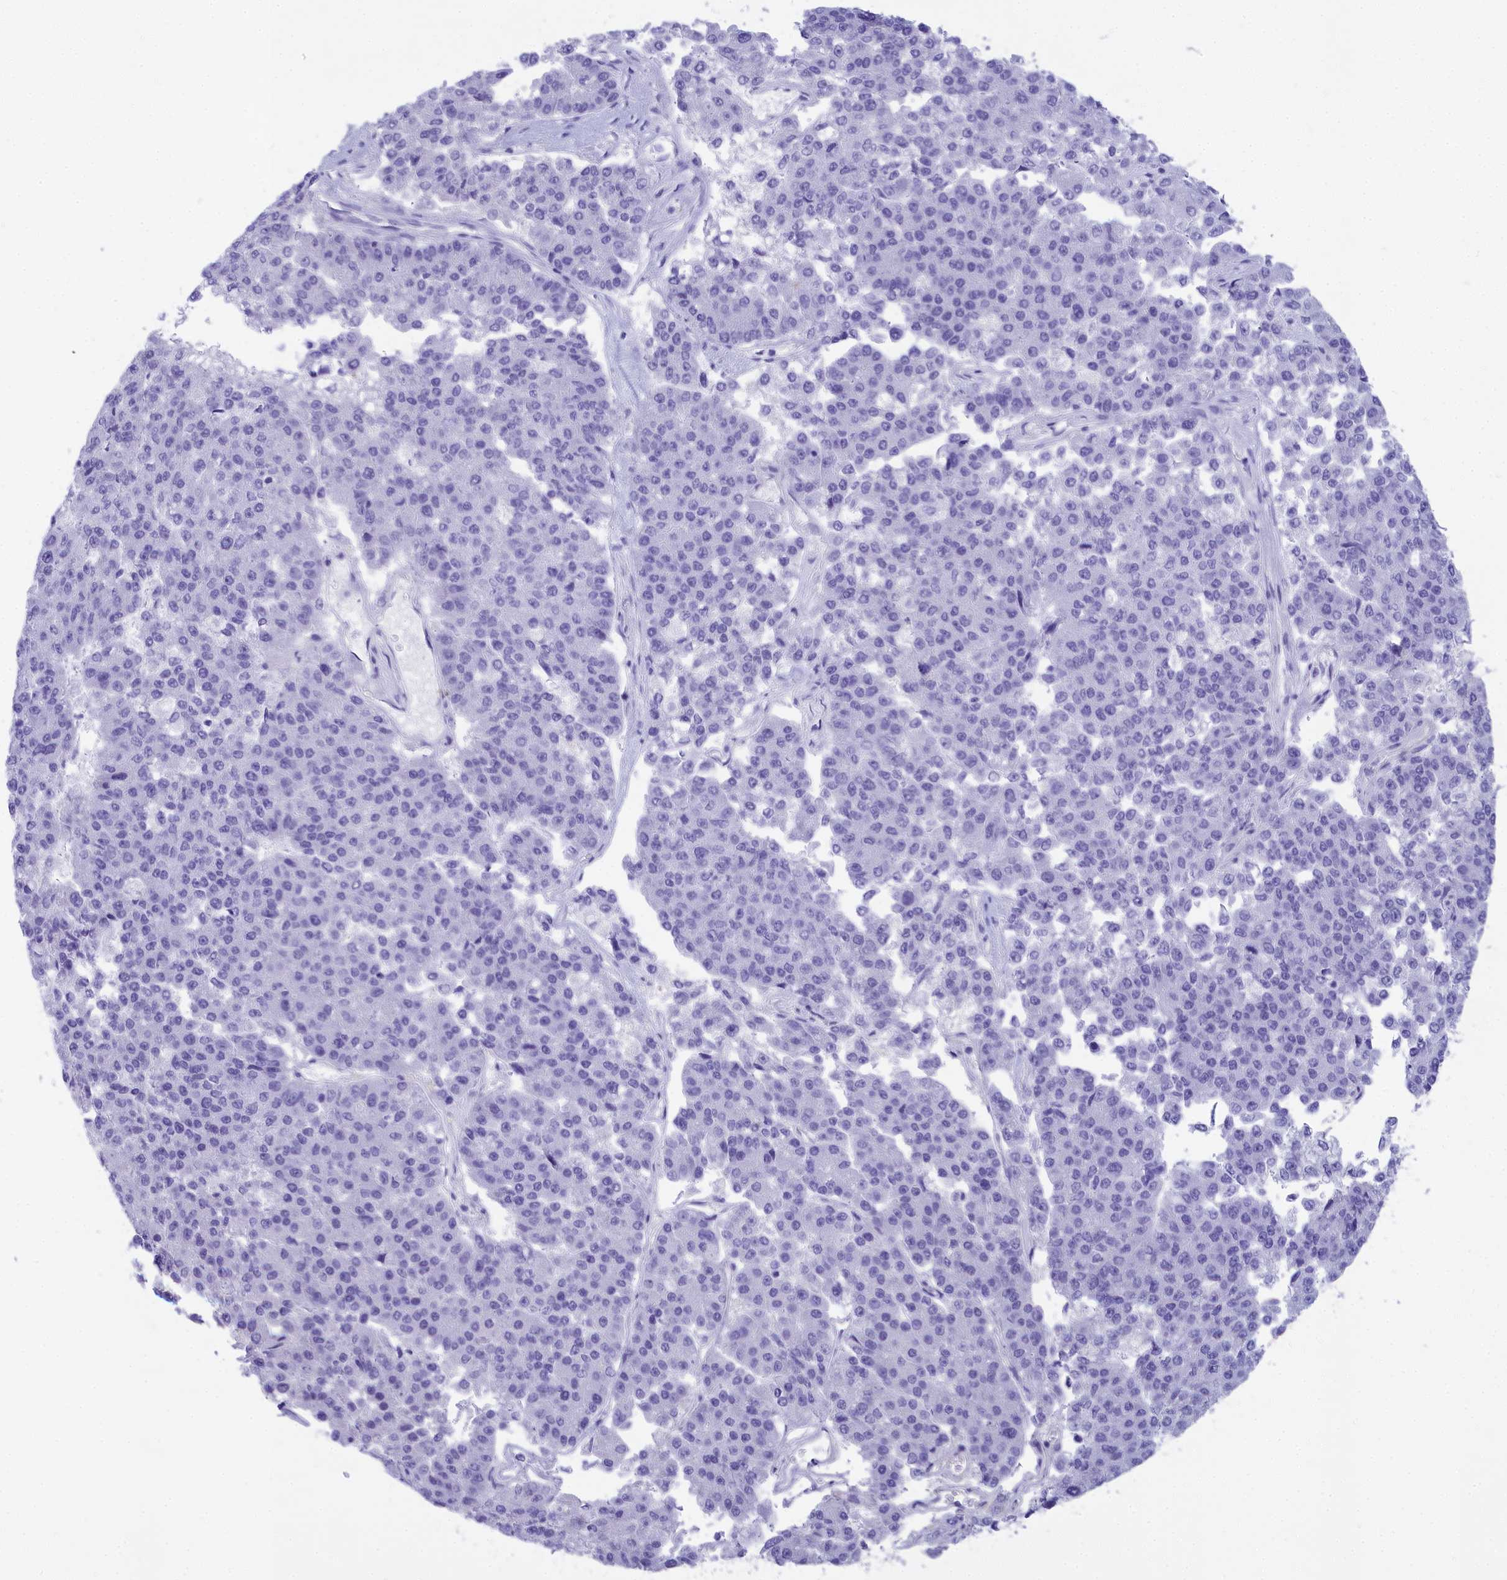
{"staining": {"intensity": "negative", "quantity": "none", "location": "none"}, "tissue": "pancreatic cancer", "cell_type": "Tumor cells", "image_type": "cancer", "snomed": [{"axis": "morphology", "description": "Adenocarcinoma, NOS"}, {"axis": "topography", "description": "Pancreas"}], "caption": "Image shows no protein positivity in tumor cells of pancreatic cancer tissue.", "gene": "TACSTD2", "patient": {"sex": "male", "age": 50}}